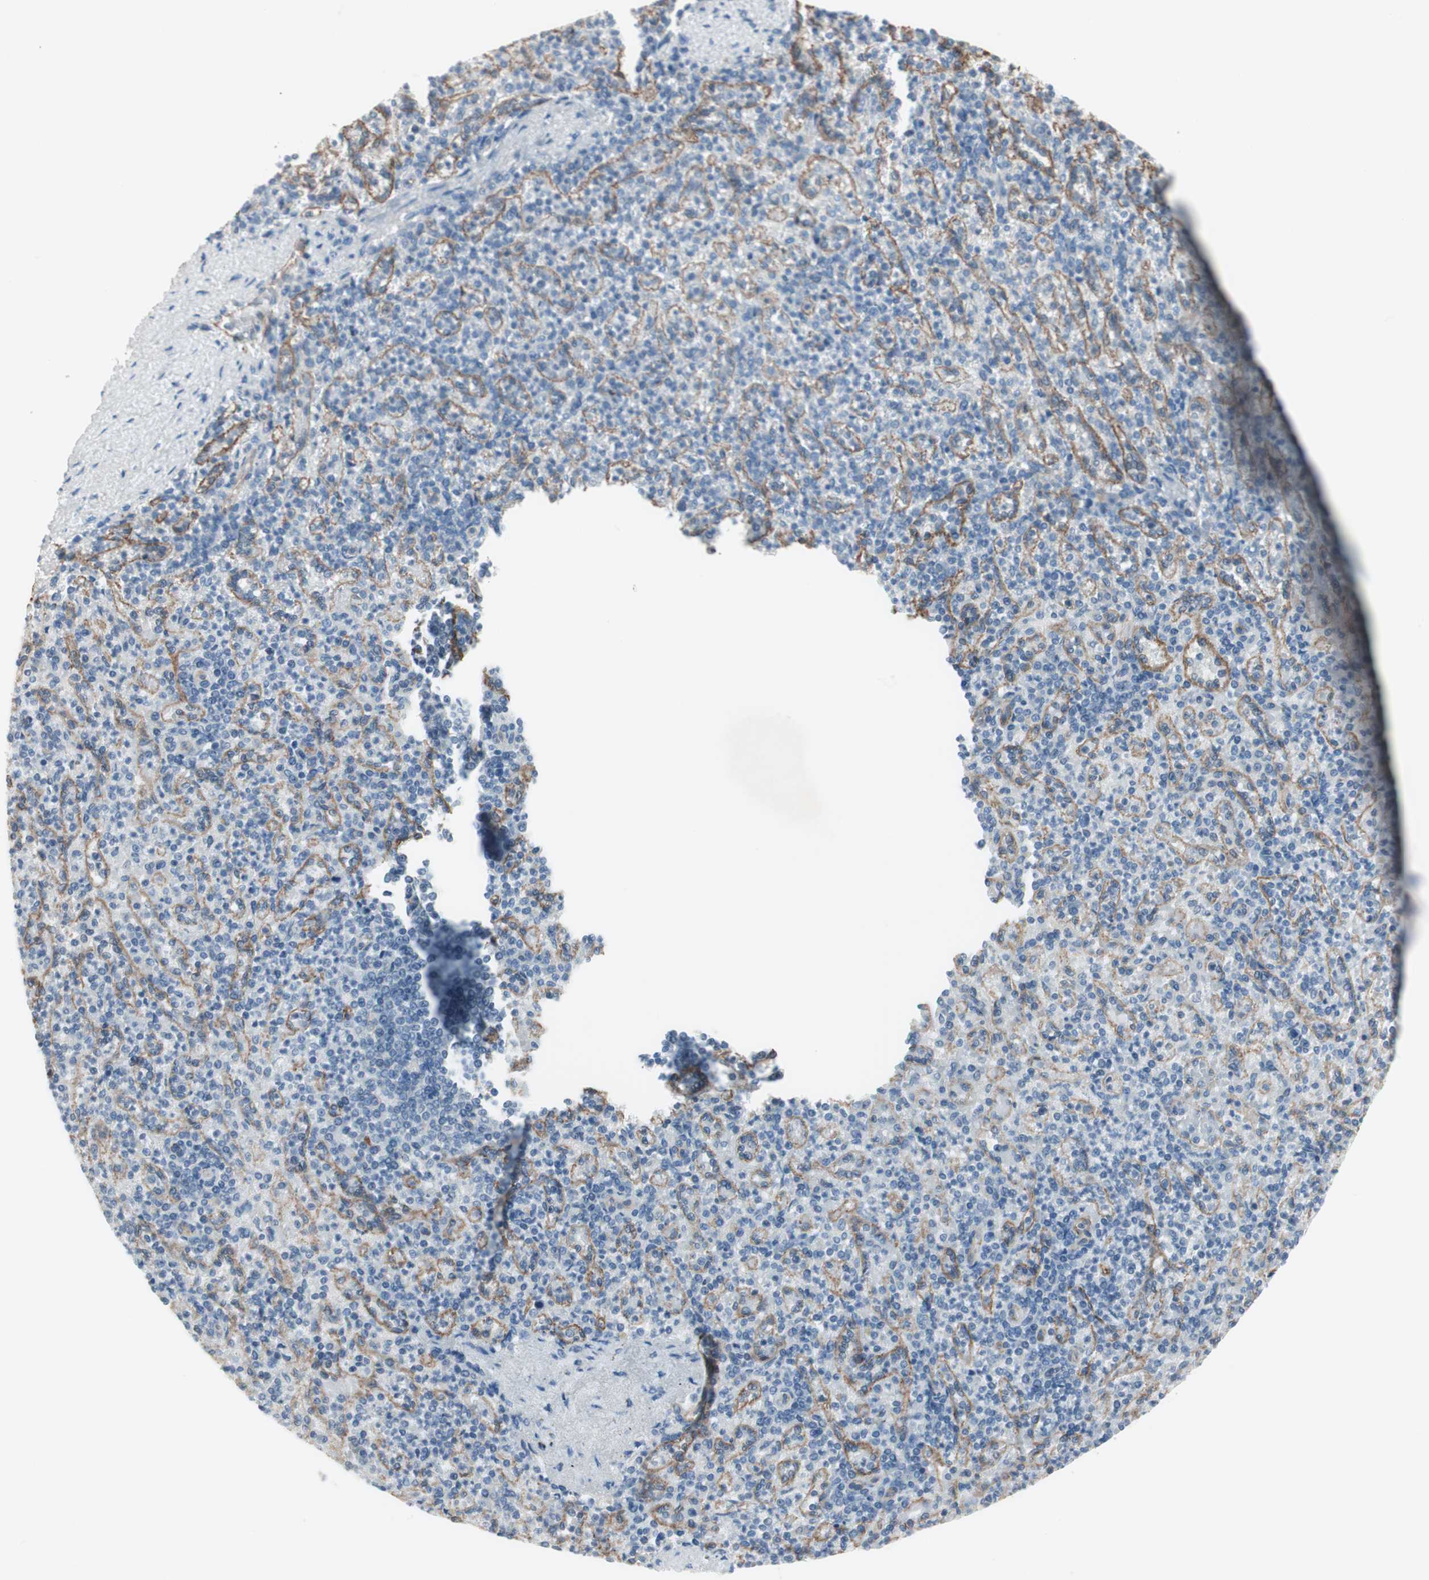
{"staining": {"intensity": "negative", "quantity": "none", "location": "none"}, "tissue": "spleen", "cell_type": "Cells in red pulp", "image_type": "normal", "snomed": [{"axis": "morphology", "description": "Normal tissue, NOS"}, {"axis": "topography", "description": "Spleen"}], "caption": "IHC of normal human spleen exhibits no staining in cells in red pulp. (Immunohistochemistry (ihc), brightfield microscopy, high magnification).", "gene": "ITGB4", "patient": {"sex": "female", "age": 74}}